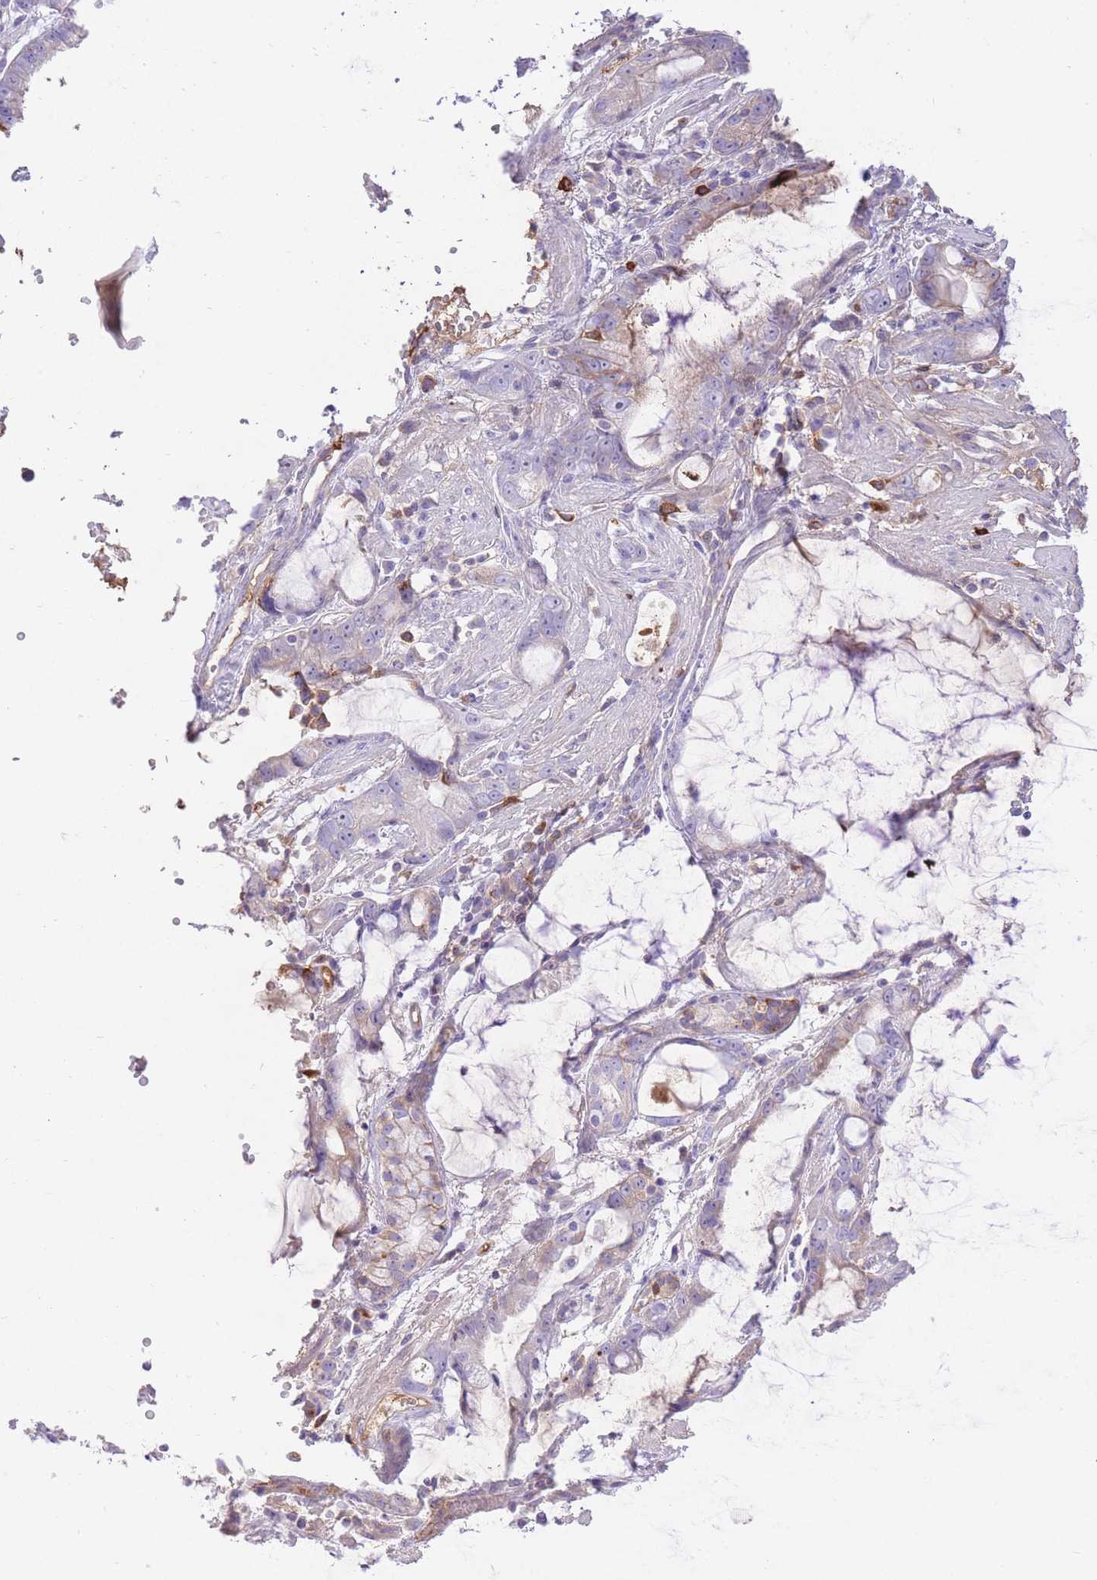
{"staining": {"intensity": "moderate", "quantity": "<25%", "location": "cytoplasmic/membranous"}, "tissue": "stomach cancer", "cell_type": "Tumor cells", "image_type": "cancer", "snomed": [{"axis": "morphology", "description": "Adenocarcinoma, NOS"}, {"axis": "topography", "description": "Stomach"}], "caption": "Protein staining of stomach cancer (adenocarcinoma) tissue shows moderate cytoplasmic/membranous expression in about <25% of tumor cells. (Stains: DAB (3,3'-diaminobenzidine) in brown, nuclei in blue, Microscopy: brightfield microscopy at high magnification).", "gene": "HRG", "patient": {"sex": "male", "age": 55}}